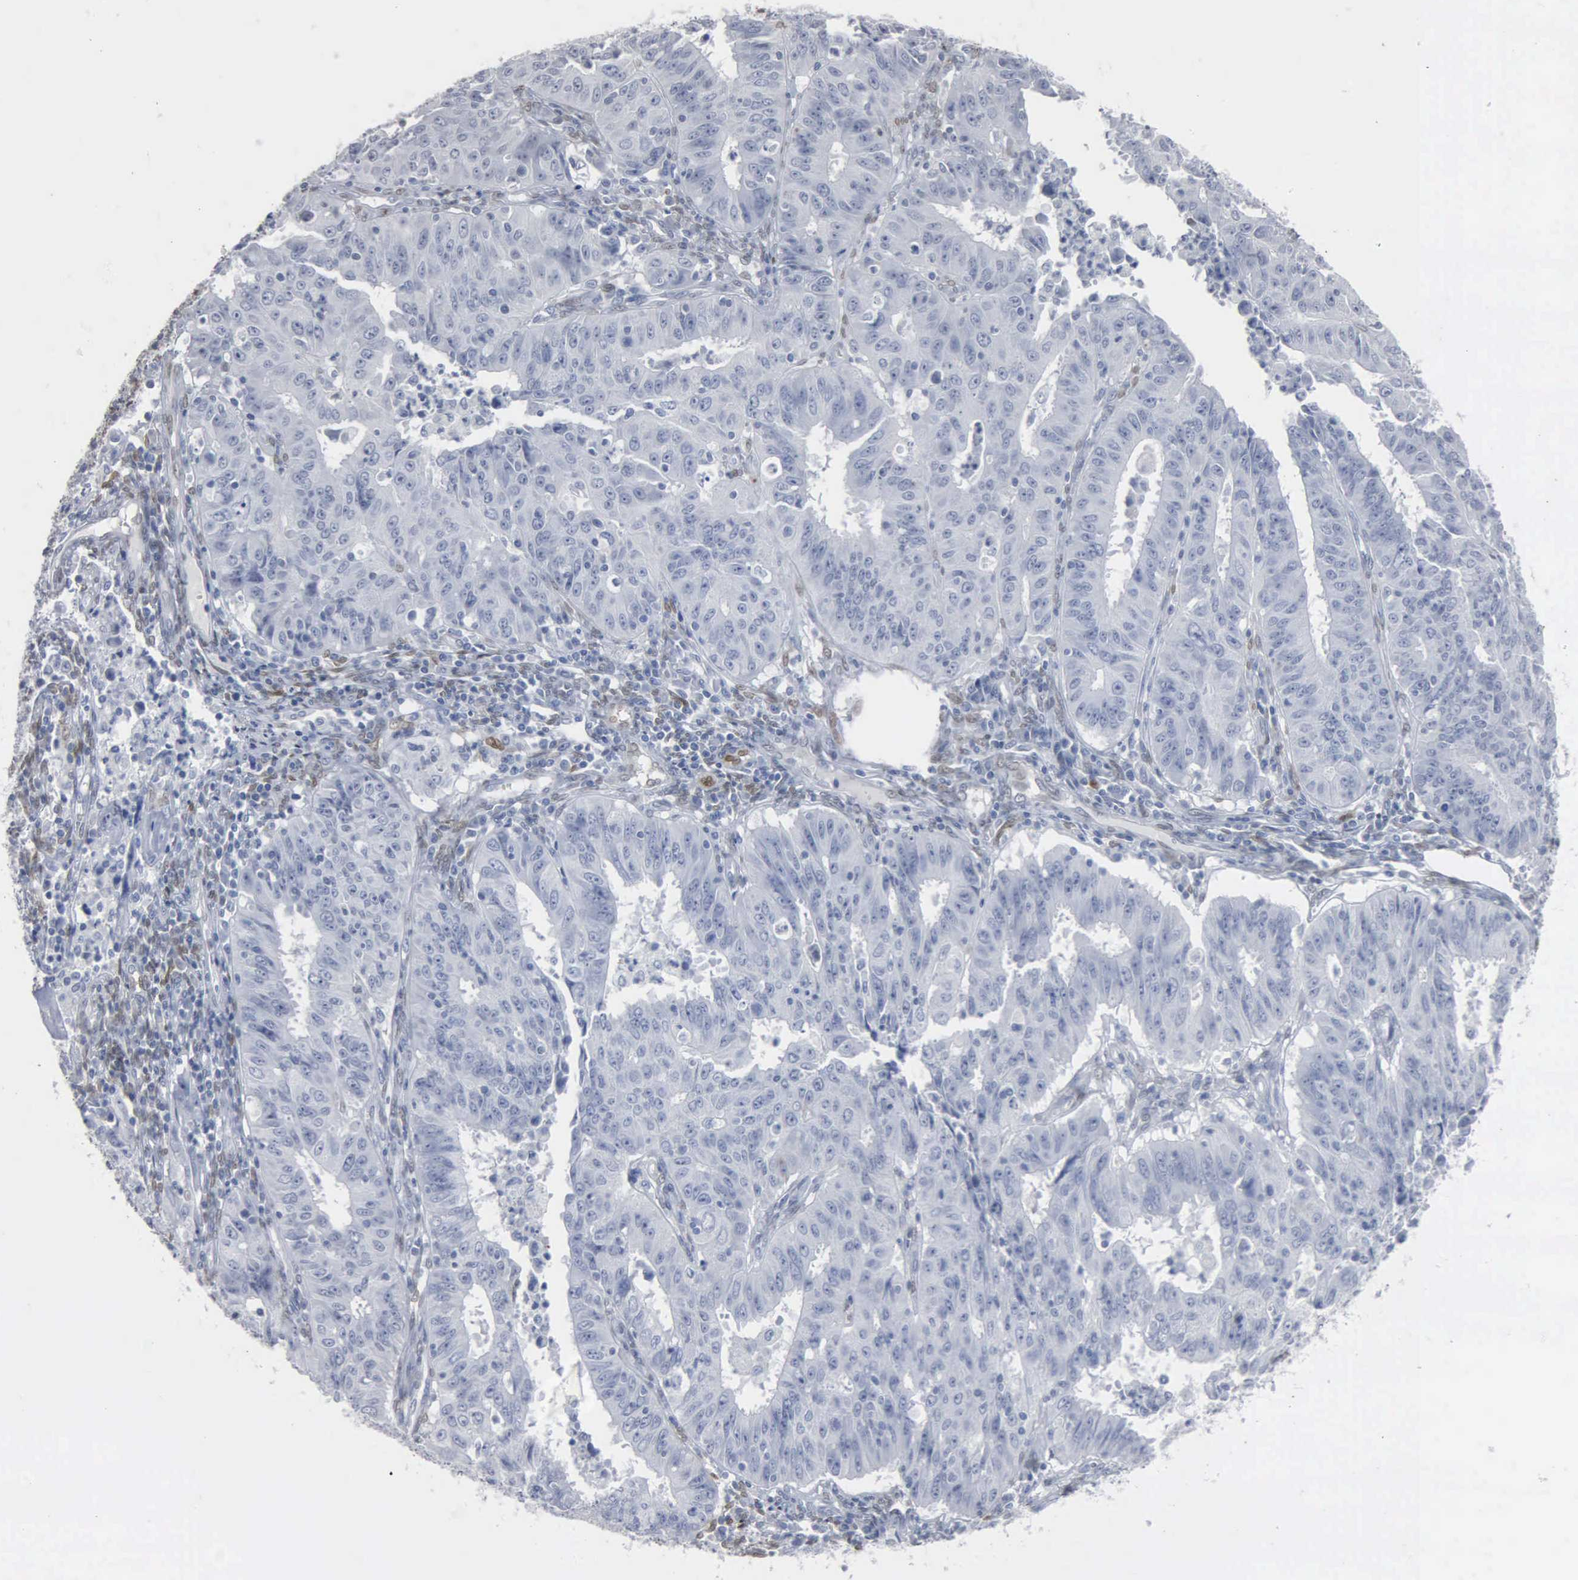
{"staining": {"intensity": "negative", "quantity": "none", "location": "none"}, "tissue": "endometrial cancer", "cell_type": "Tumor cells", "image_type": "cancer", "snomed": [{"axis": "morphology", "description": "Adenocarcinoma, NOS"}, {"axis": "topography", "description": "Endometrium"}], "caption": "Tumor cells show no significant positivity in endometrial cancer.", "gene": "FGF2", "patient": {"sex": "female", "age": 42}}